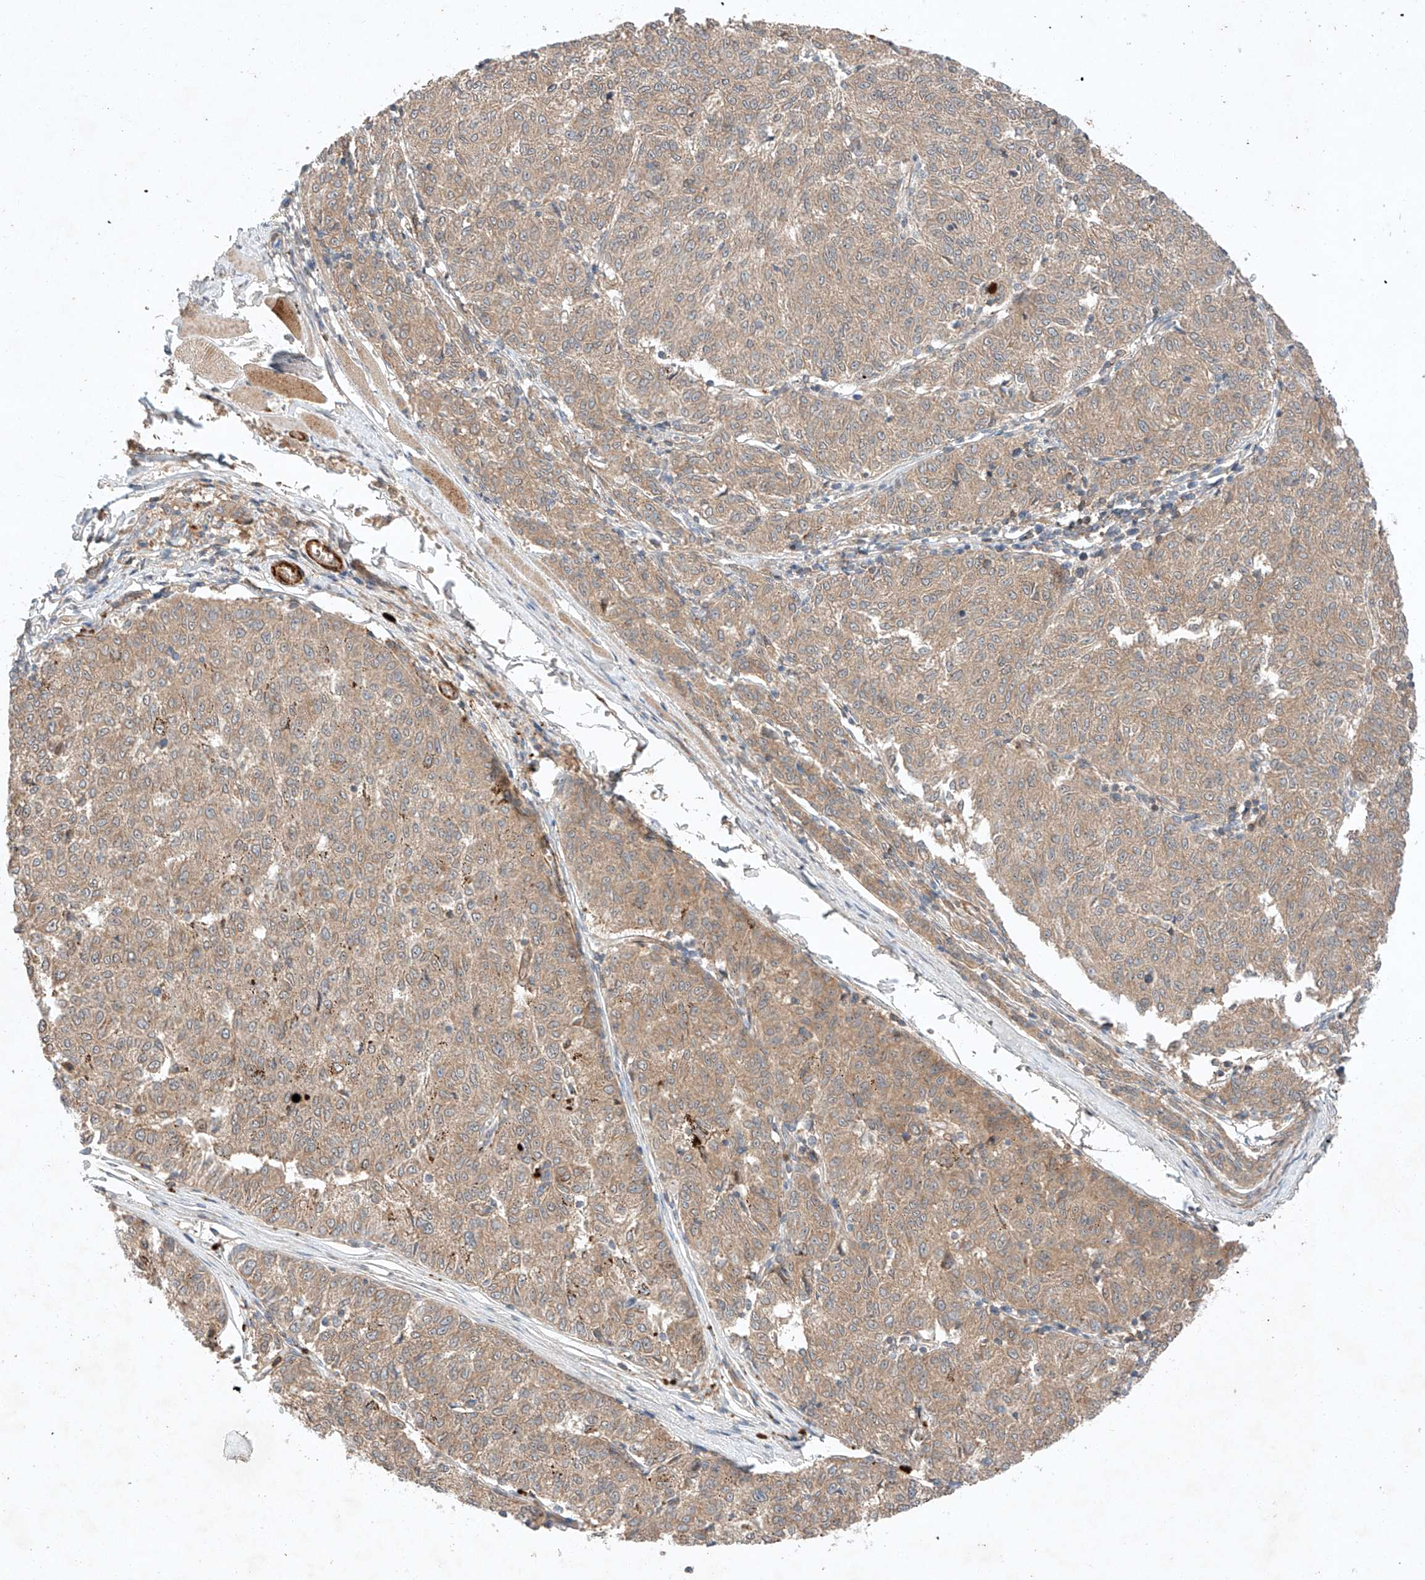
{"staining": {"intensity": "weak", "quantity": ">75%", "location": "cytoplasmic/membranous"}, "tissue": "melanoma", "cell_type": "Tumor cells", "image_type": "cancer", "snomed": [{"axis": "morphology", "description": "Malignant melanoma, NOS"}, {"axis": "topography", "description": "Skin"}], "caption": "Protein expression analysis of human malignant melanoma reveals weak cytoplasmic/membranous staining in approximately >75% of tumor cells.", "gene": "ARHGAP33", "patient": {"sex": "female", "age": 72}}